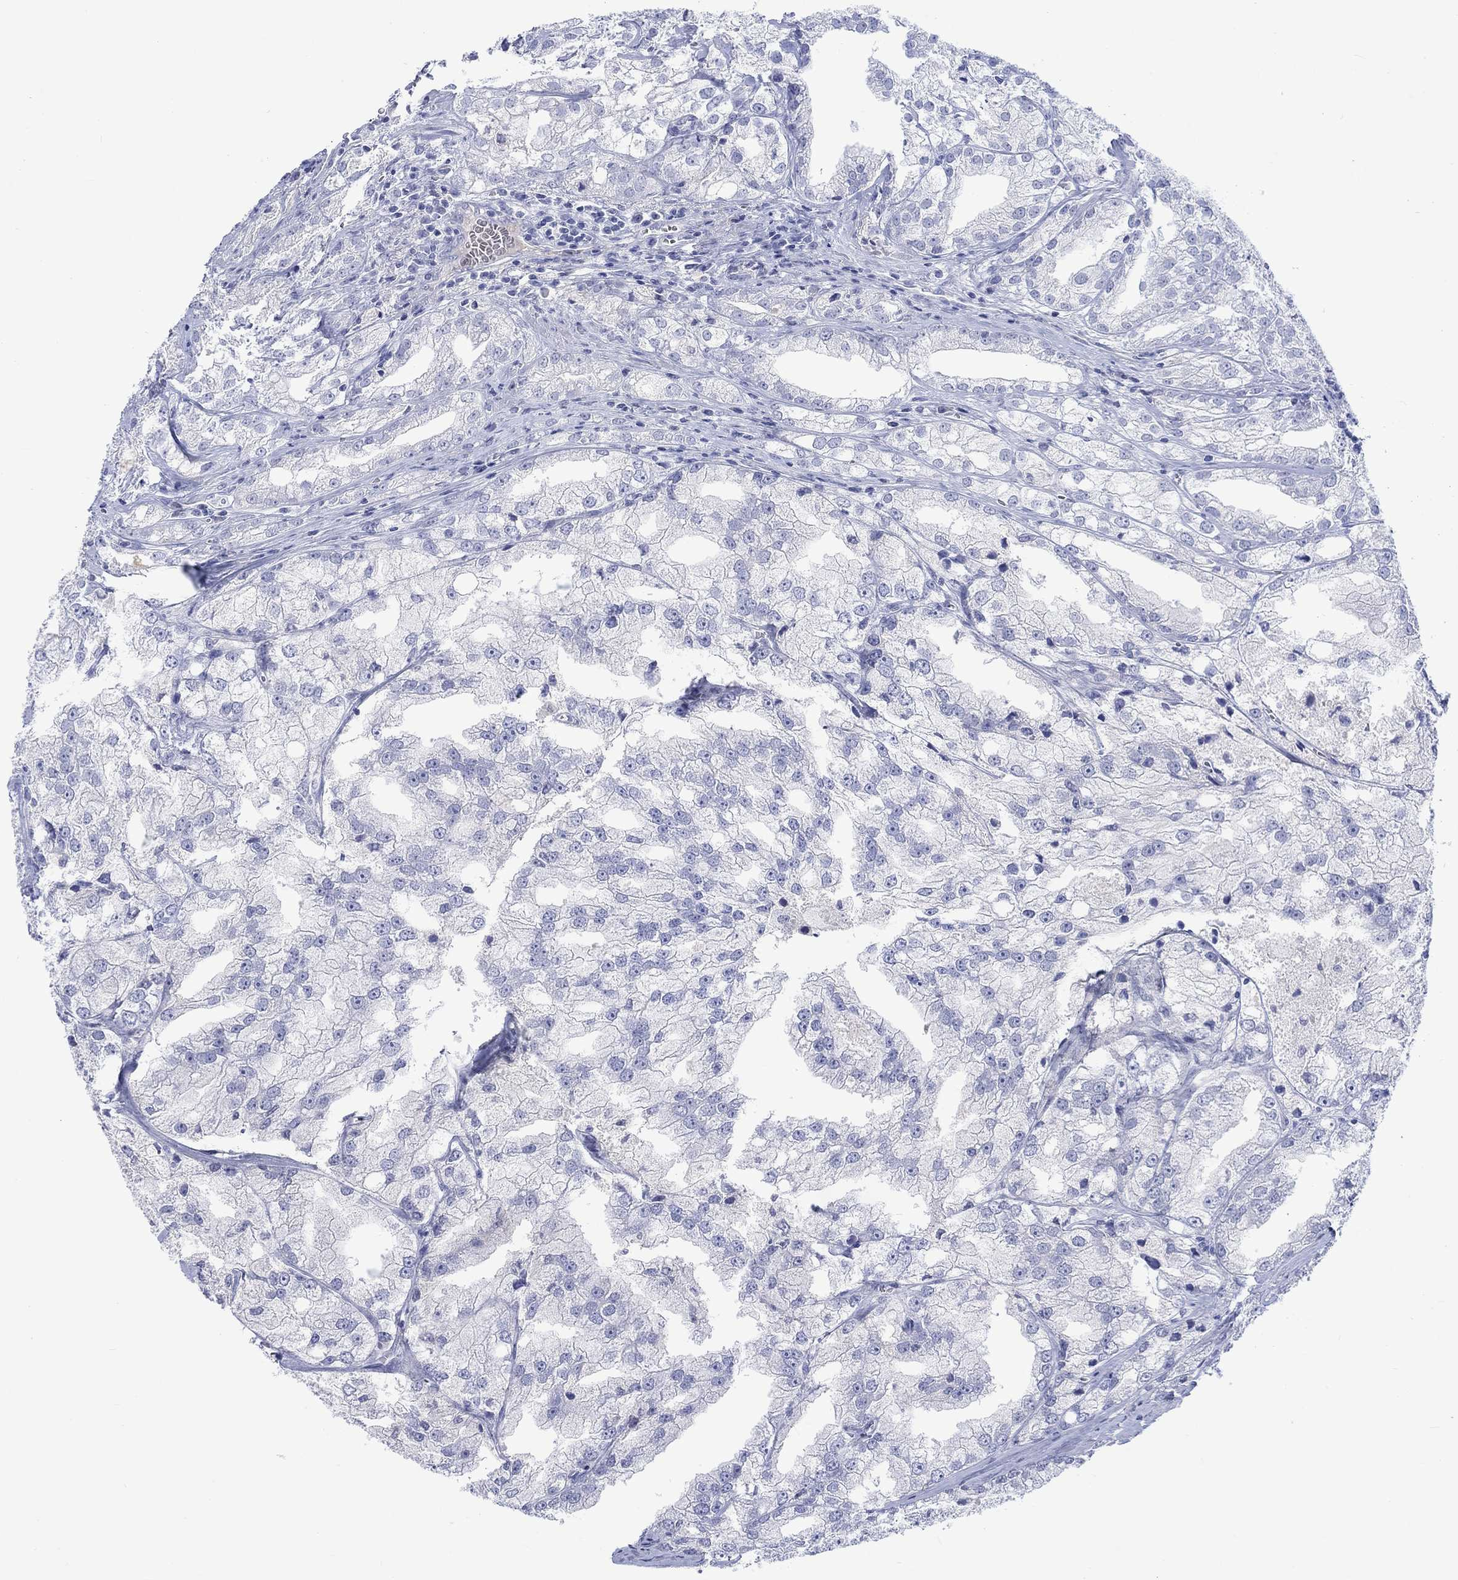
{"staining": {"intensity": "negative", "quantity": "none", "location": "none"}, "tissue": "prostate cancer", "cell_type": "Tumor cells", "image_type": "cancer", "snomed": [{"axis": "morphology", "description": "Adenocarcinoma, NOS"}, {"axis": "topography", "description": "Prostate"}], "caption": "An image of adenocarcinoma (prostate) stained for a protein displays no brown staining in tumor cells.", "gene": "CACNG3", "patient": {"sex": "male", "age": 70}}